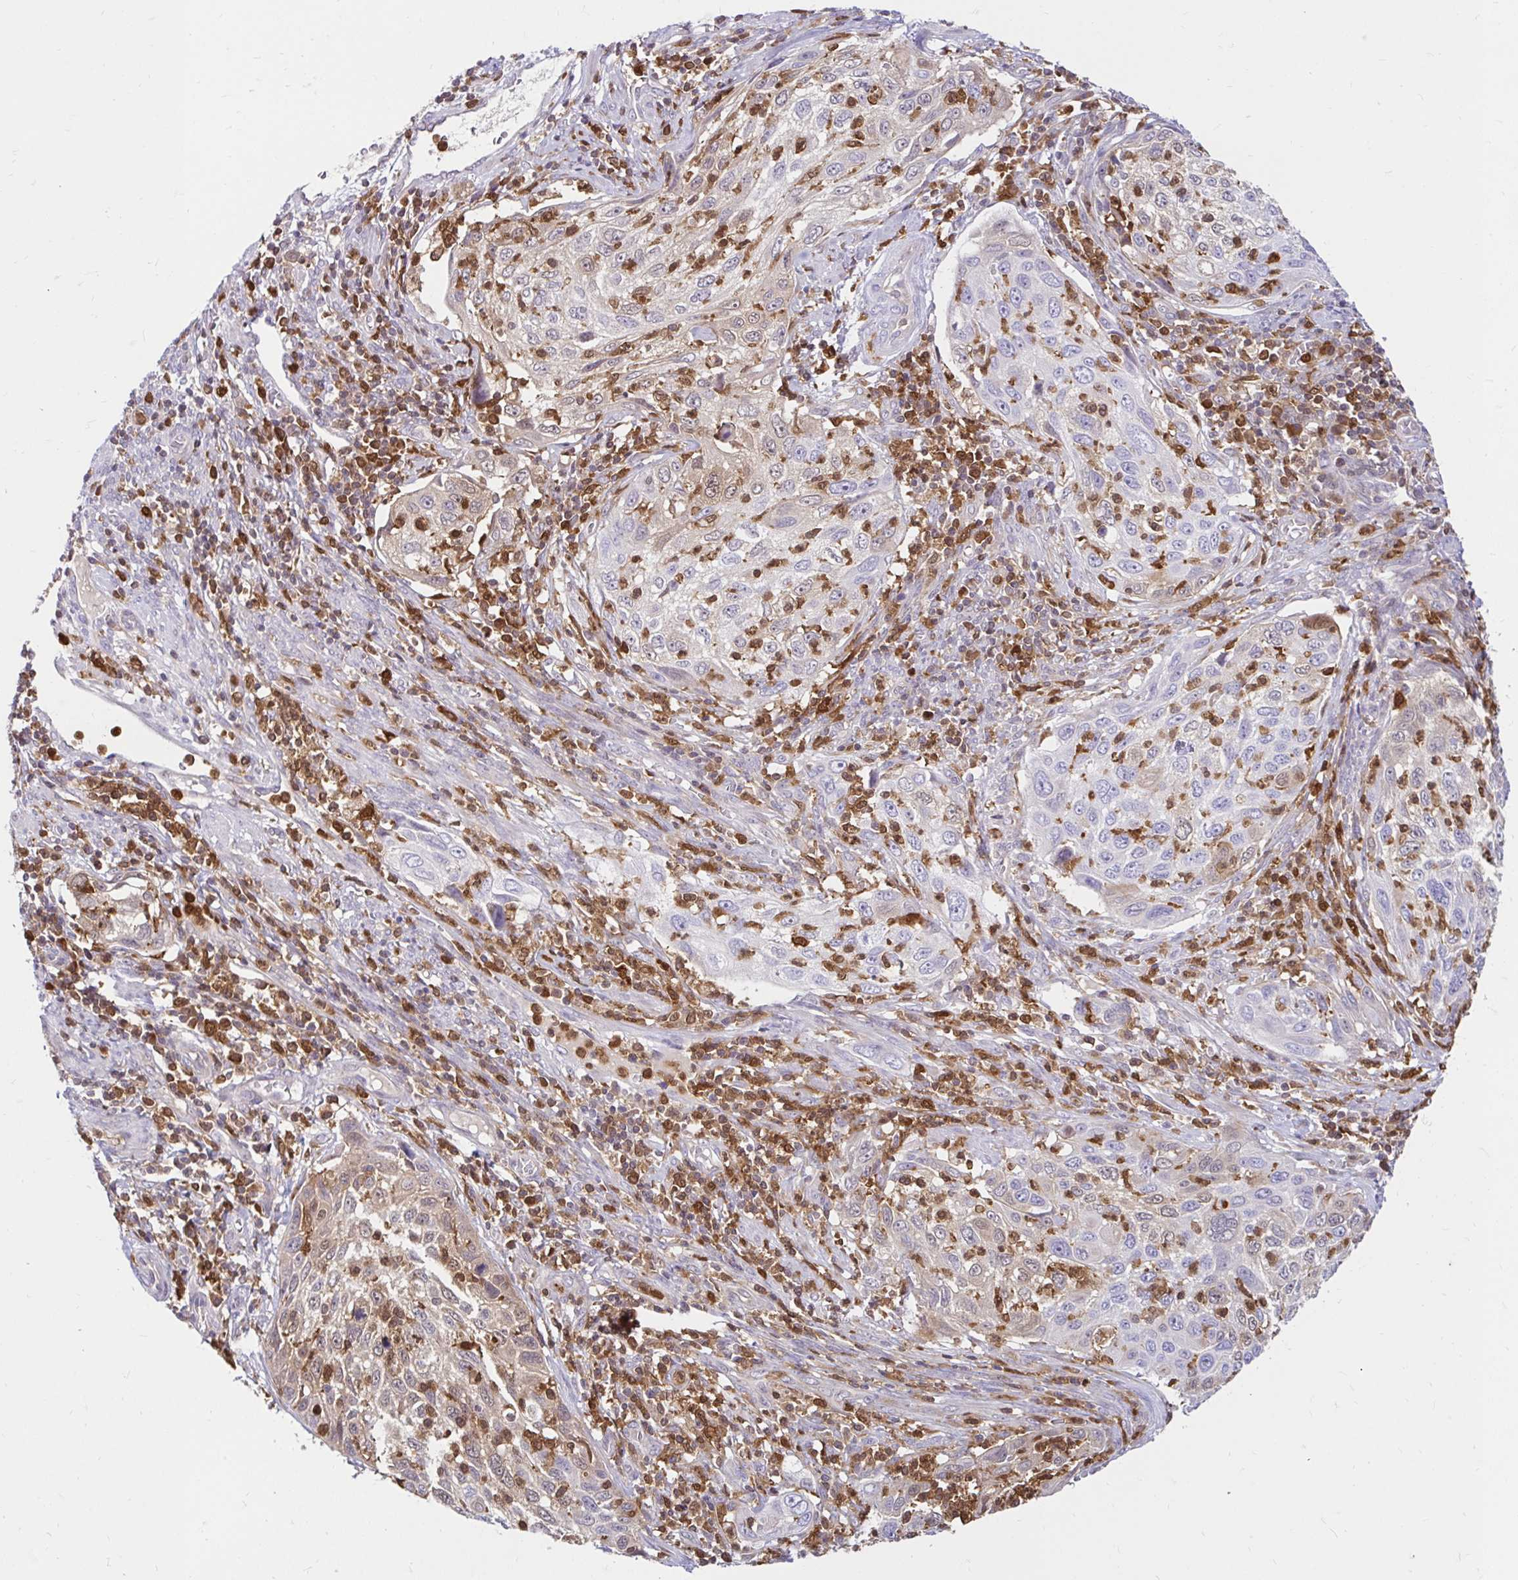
{"staining": {"intensity": "weak", "quantity": "<25%", "location": "cytoplasmic/membranous,nuclear"}, "tissue": "cervical cancer", "cell_type": "Tumor cells", "image_type": "cancer", "snomed": [{"axis": "morphology", "description": "Squamous cell carcinoma, NOS"}, {"axis": "topography", "description": "Cervix"}], "caption": "A histopathology image of human cervical squamous cell carcinoma is negative for staining in tumor cells.", "gene": "PYCARD", "patient": {"sex": "female", "age": 70}}